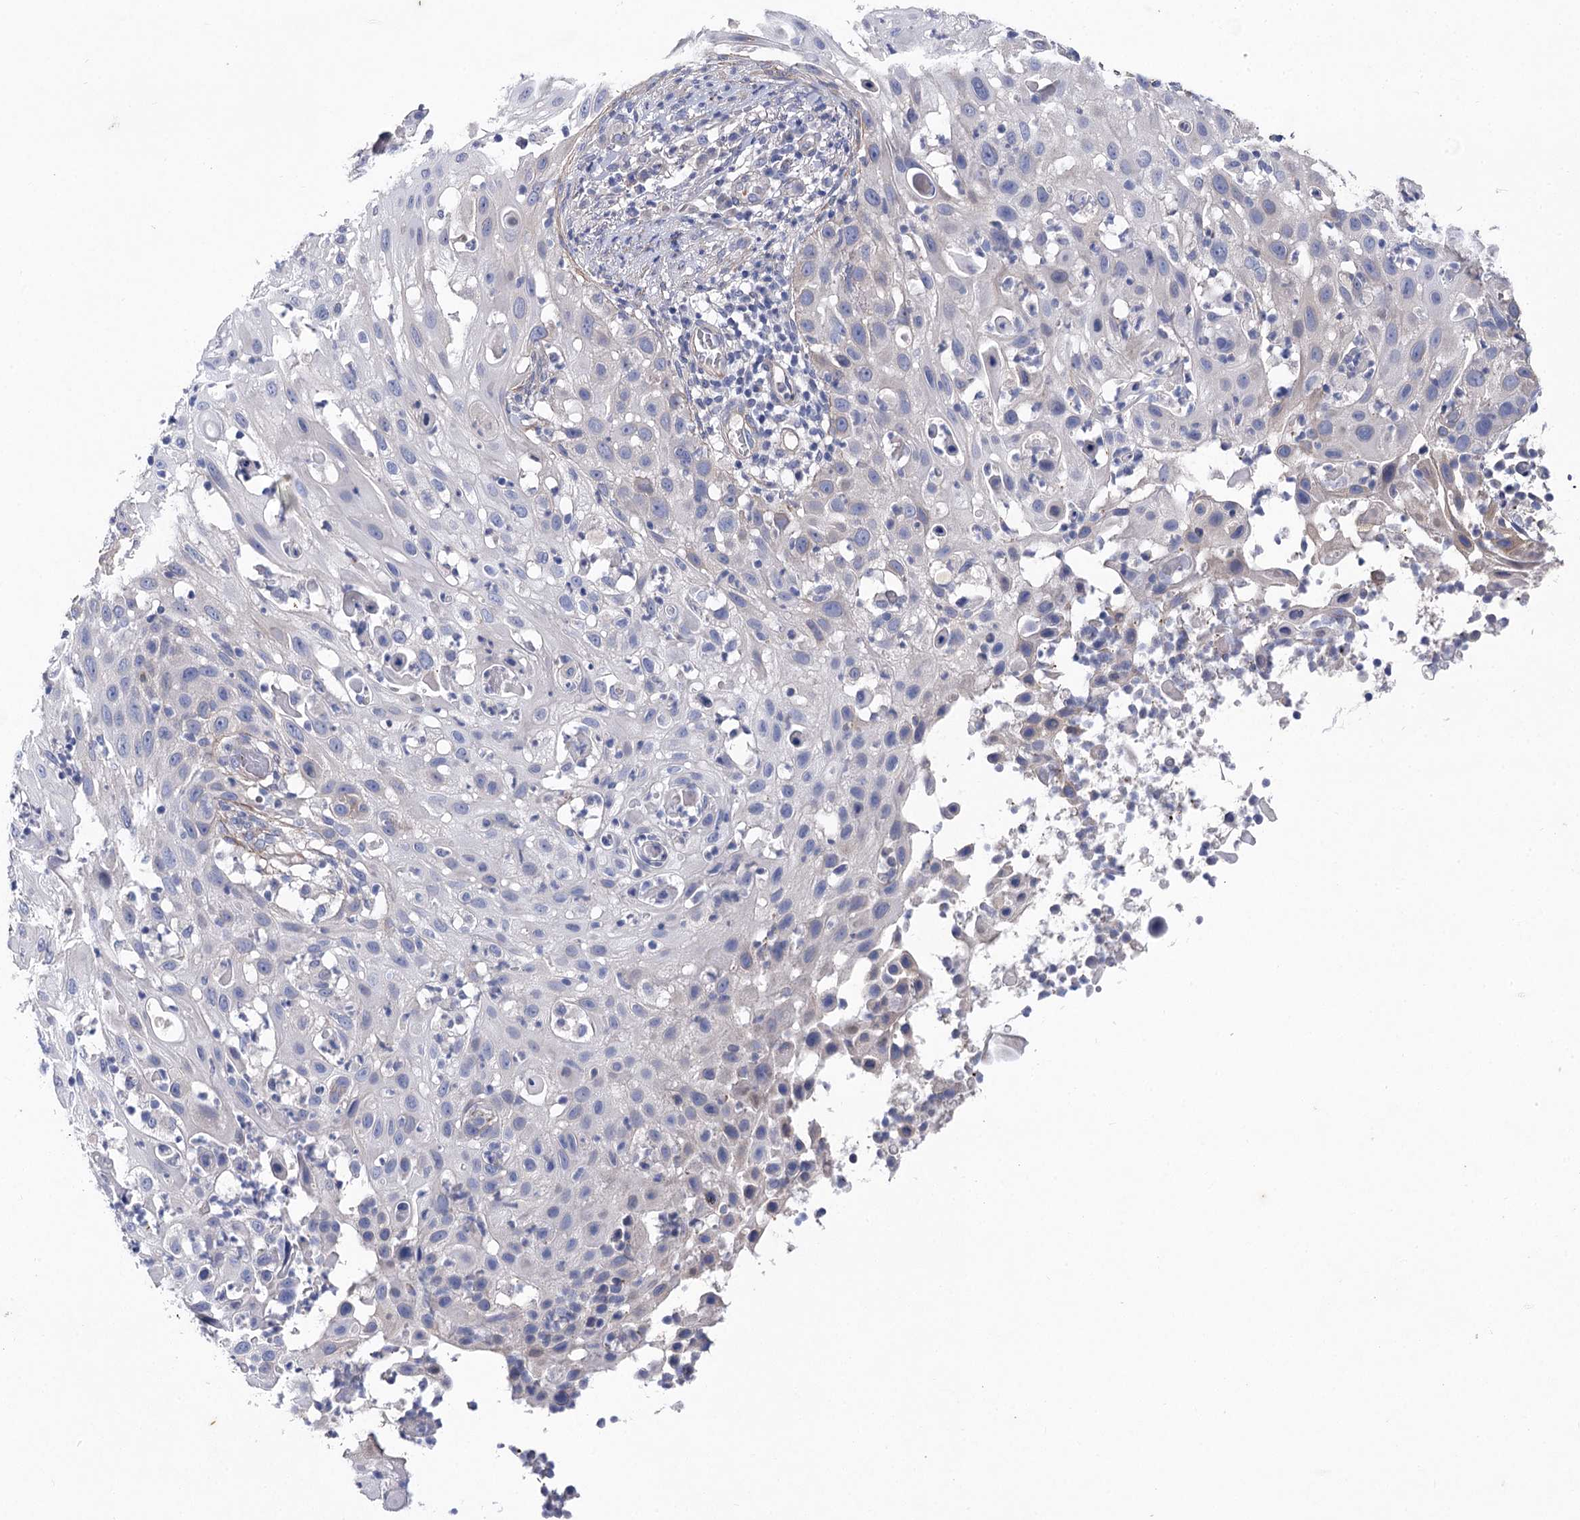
{"staining": {"intensity": "negative", "quantity": "none", "location": "none"}, "tissue": "skin cancer", "cell_type": "Tumor cells", "image_type": "cancer", "snomed": [{"axis": "morphology", "description": "Squamous cell carcinoma, NOS"}, {"axis": "topography", "description": "Skin"}], "caption": "Human skin cancer (squamous cell carcinoma) stained for a protein using IHC displays no expression in tumor cells.", "gene": "RDH16", "patient": {"sex": "female", "age": 44}}